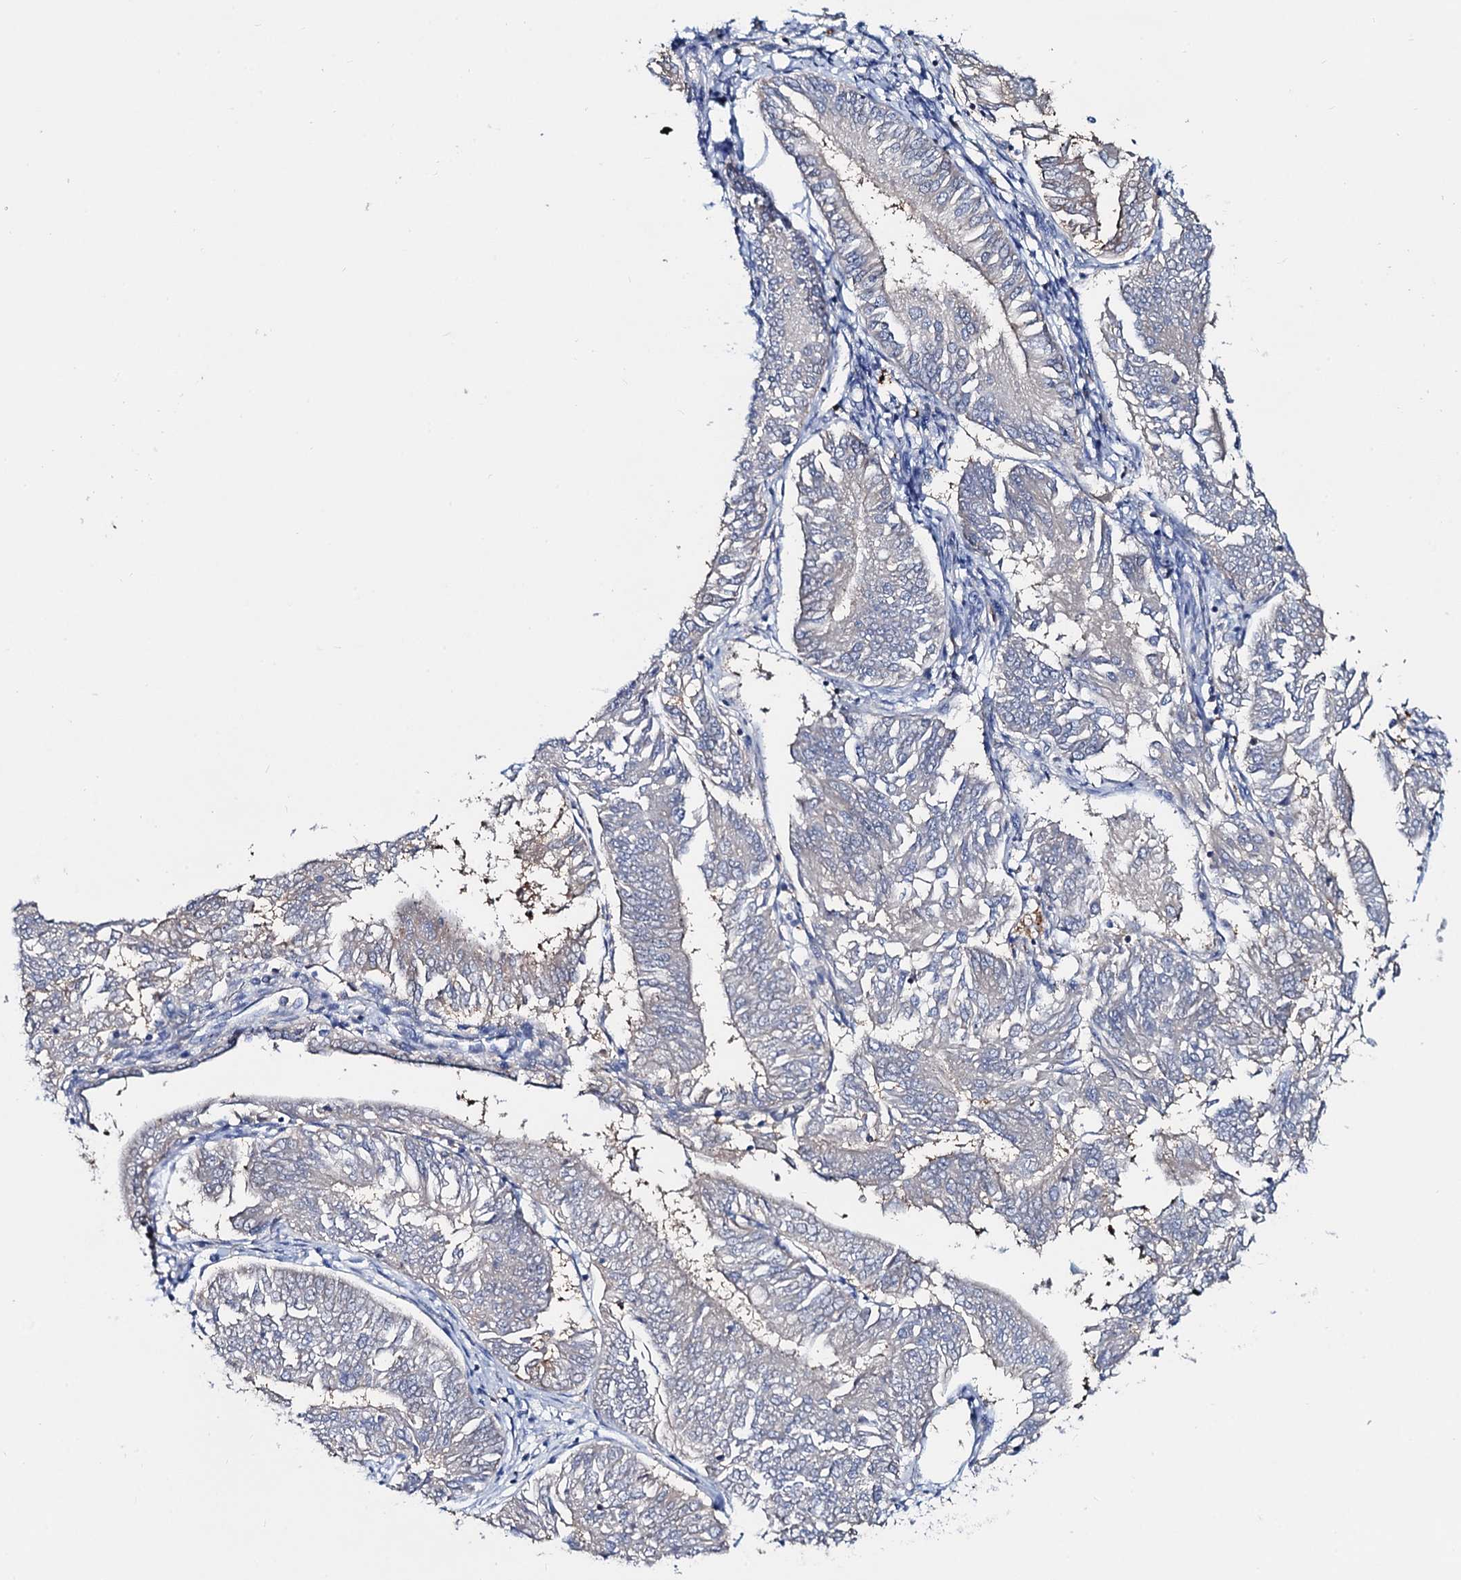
{"staining": {"intensity": "negative", "quantity": "none", "location": "none"}, "tissue": "endometrial cancer", "cell_type": "Tumor cells", "image_type": "cancer", "snomed": [{"axis": "morphology", "description": "Adenocarcinoma, NOS"}, {"axis": "topography", "description": "Endometrium"}], "caption": "A photomicrograph of human endometrial adenocarcinoma is negative for staining in tumor cells.", "gene": "FAH", "patient": {"sex": "female", "age": 58}}